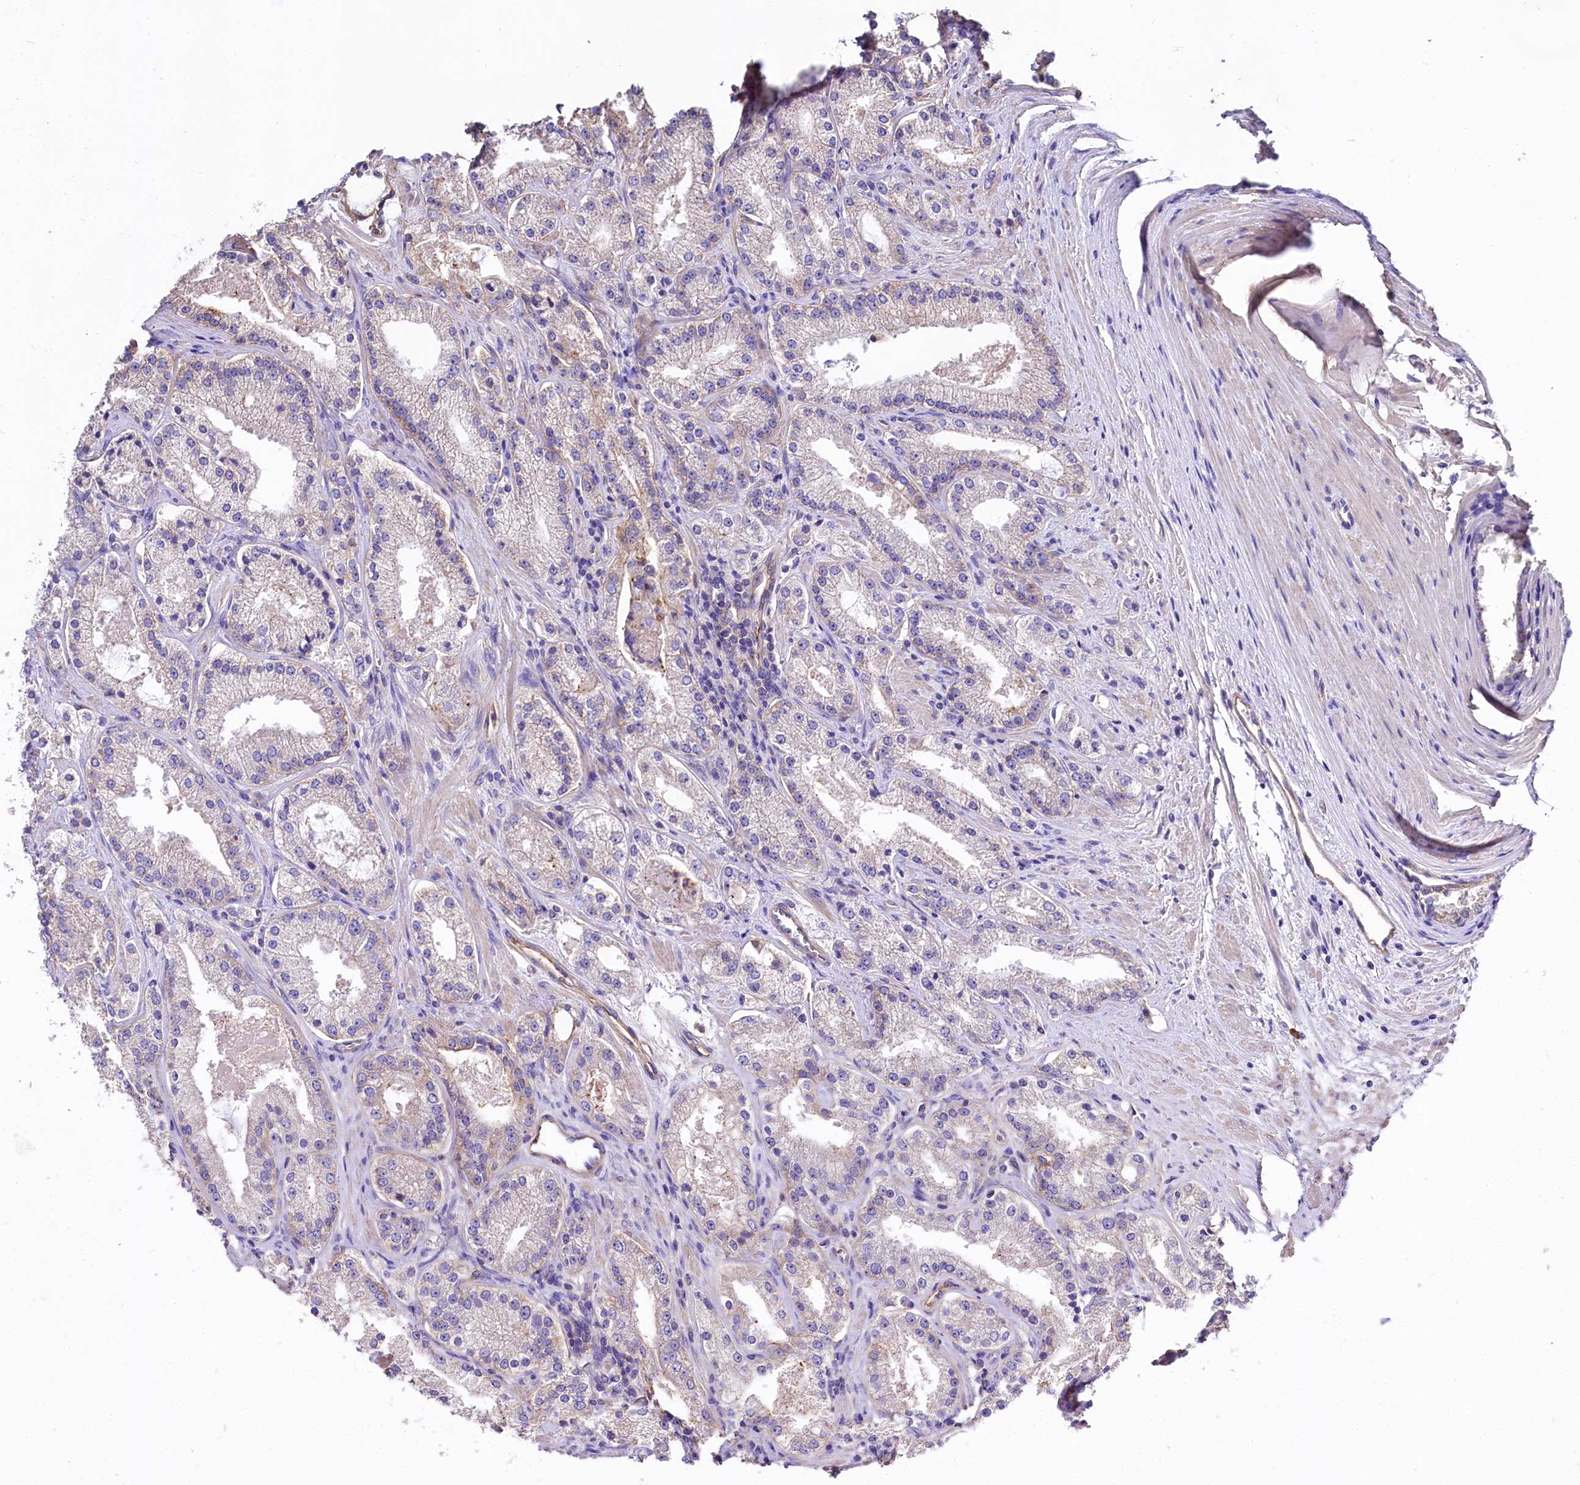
{"staining": {"intensity": "negative", "quantity": "none", "location": "none"}, "tissue": "prostate cancer", "cell_type": "Tumor cells", "image_type": "cancer", "snomed": [{"axis": "morphology", "description": "Adenocarcinoma, Low grade"}, {"axis": "topography", "description": "Prostate"}], "caption": "DAB (3,3'-diaminobenzidine) immunohistochemical staining of prostate low-grade adenocarcinoma demonstrates no significant staining in tumor cells.", "gene": "FCHSD2", "patient": {"sex": "male", "age": 69}}